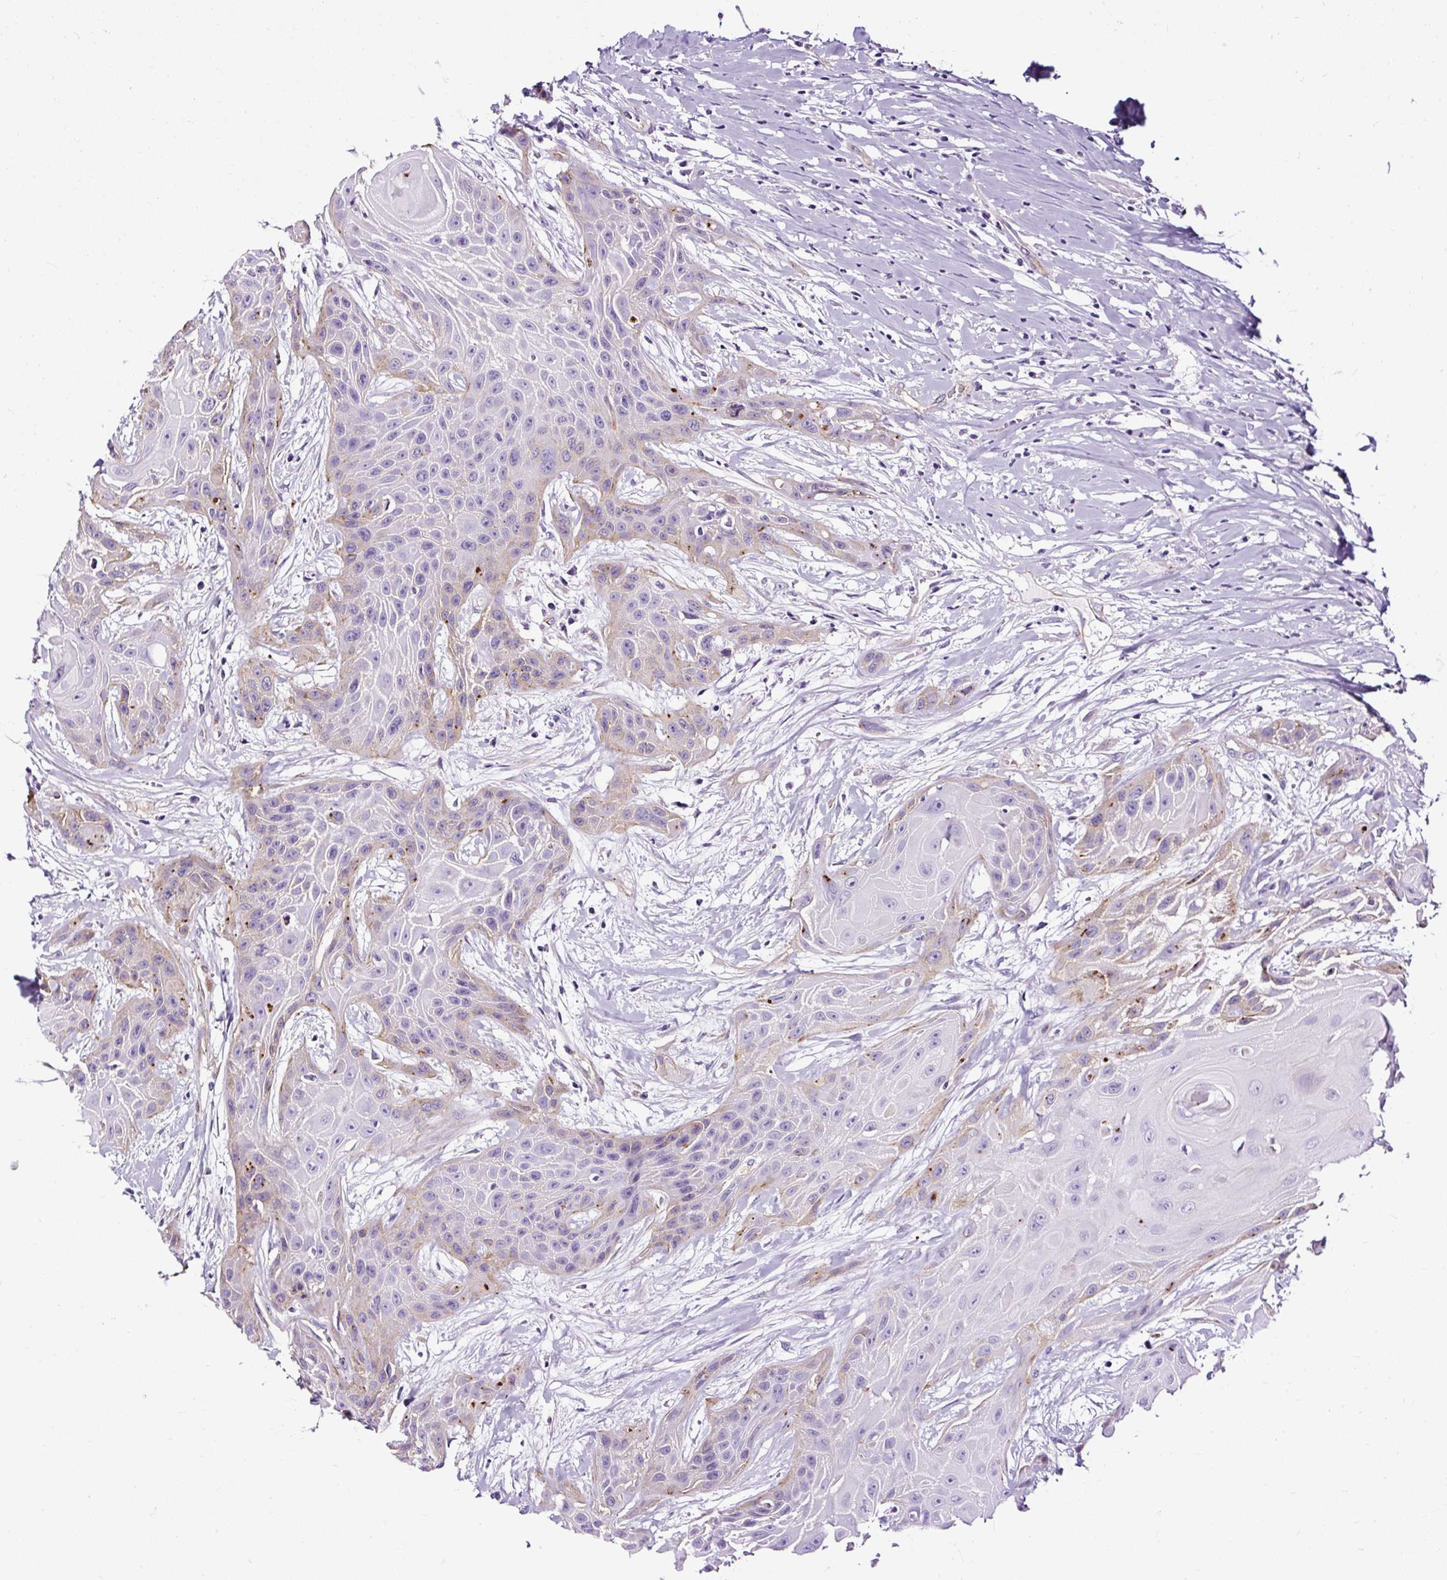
{"staining": {"intensity": "moderate", "quantity": "<25%", "location": "cytoplasmic/membranous"}, "tissue": "head and neck cancer", "cell_type": "Tumor cells", "image_type": "cancer", "snomed": [{"axis": "morphology", "description": "Squamous cell carcinoma, NOS"}, {"axis": "topography", "description": "Head-Neck"}], "caption": "This image exhibits immunohistochemistry (IHC) staining of human head and neck squamous cell carcinoma, with low moderate cytoplasmic/membranous staining in about <25% of tumor cells.", "gene": "SLC7A8", "patient": {"sex": "female", "age": 73}}